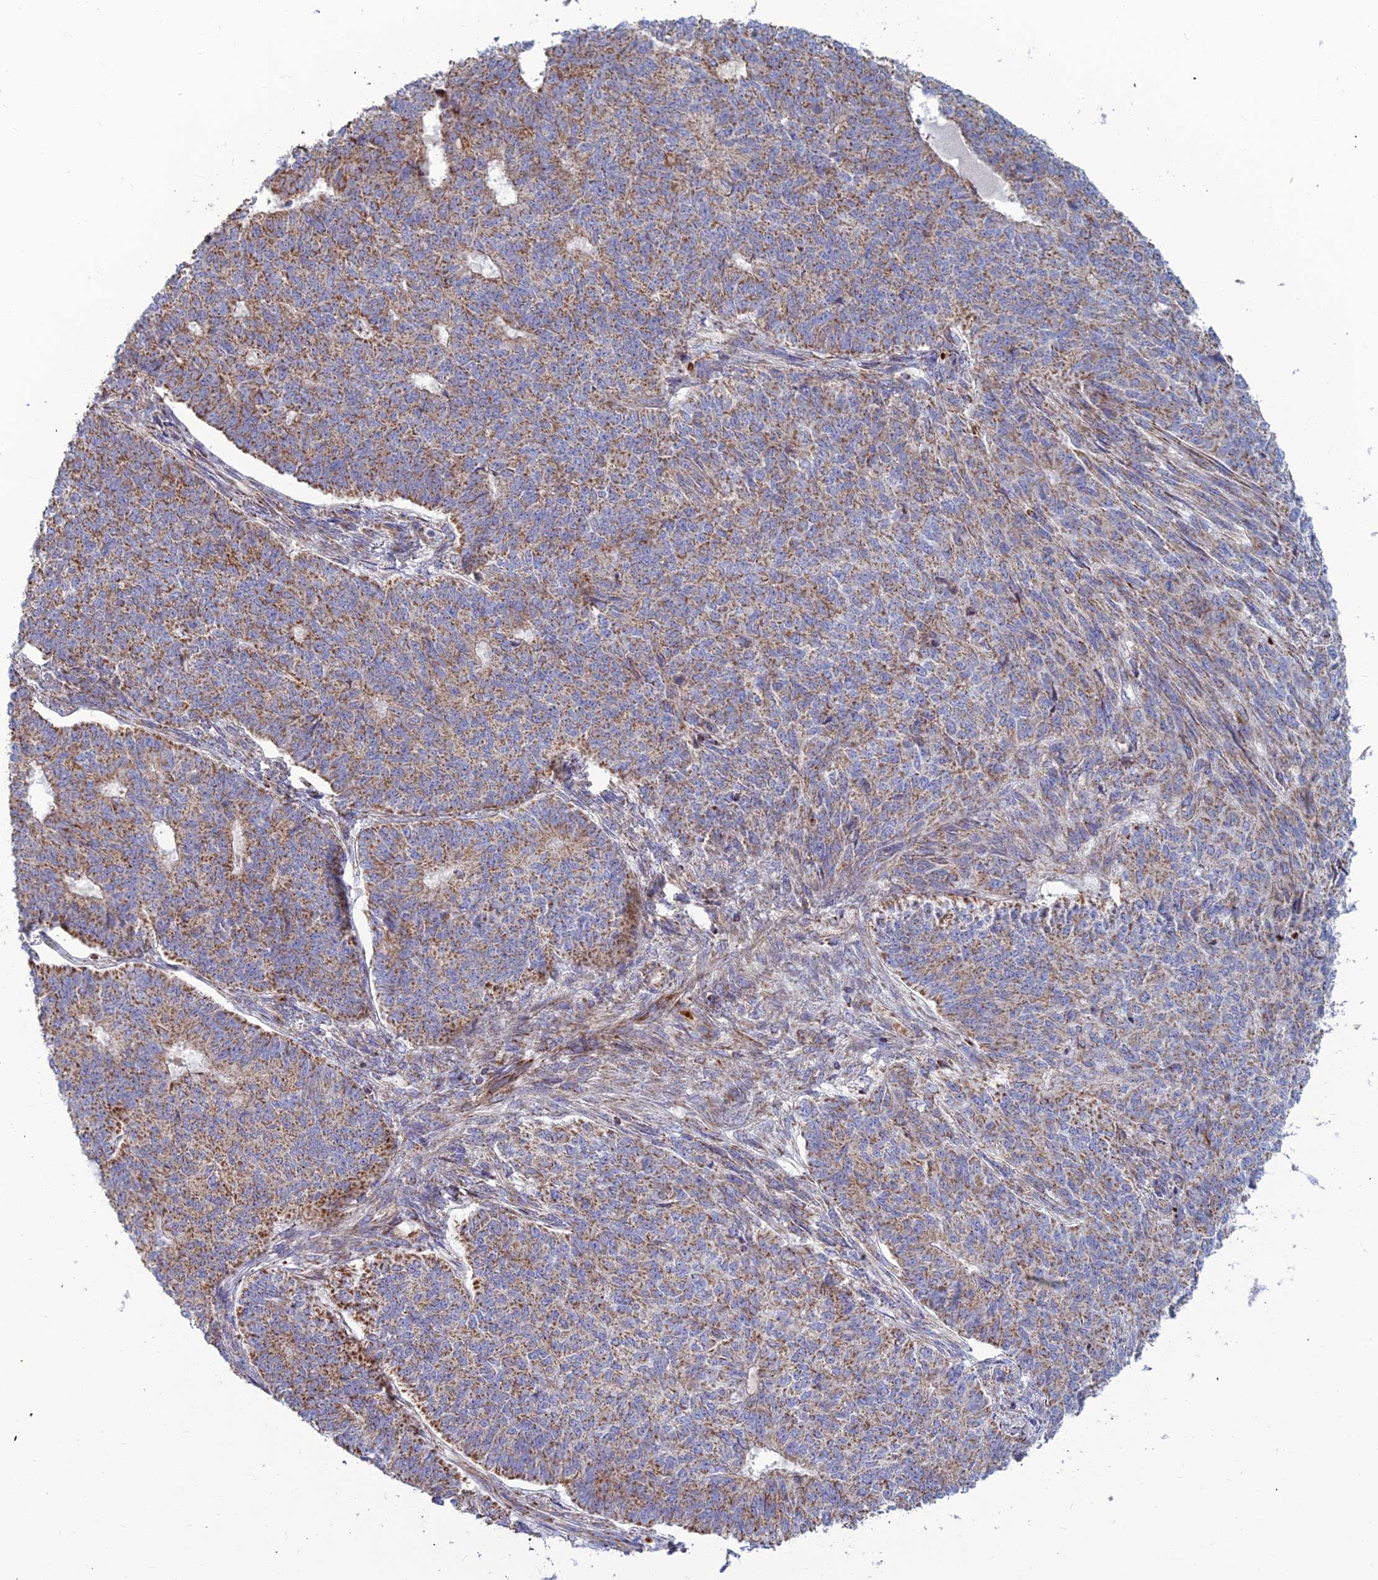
{"staining": {"intensity": "moderate", "quantity": ">75%", "location": "cytoplasmic/membranous"}, "tissue": "endometrial cancer", "cell_type": "Tumor cells", "image_type": "cancer", "snomed": [{"axis": "morphology", "description": "Adenocarcinoma, NOS"}, {"axis": "topography", "description": "Endometrium"}], "caption": "There is medium levels of moderate cytoplasmic/membranous staining in tumor cells of endometrial cancer (adenocarcinoma), as demonstrated by immunohistochemical staining (brown color).", "gene": "SLC35F4", "patient": {"sex": "female", "age": 32}}